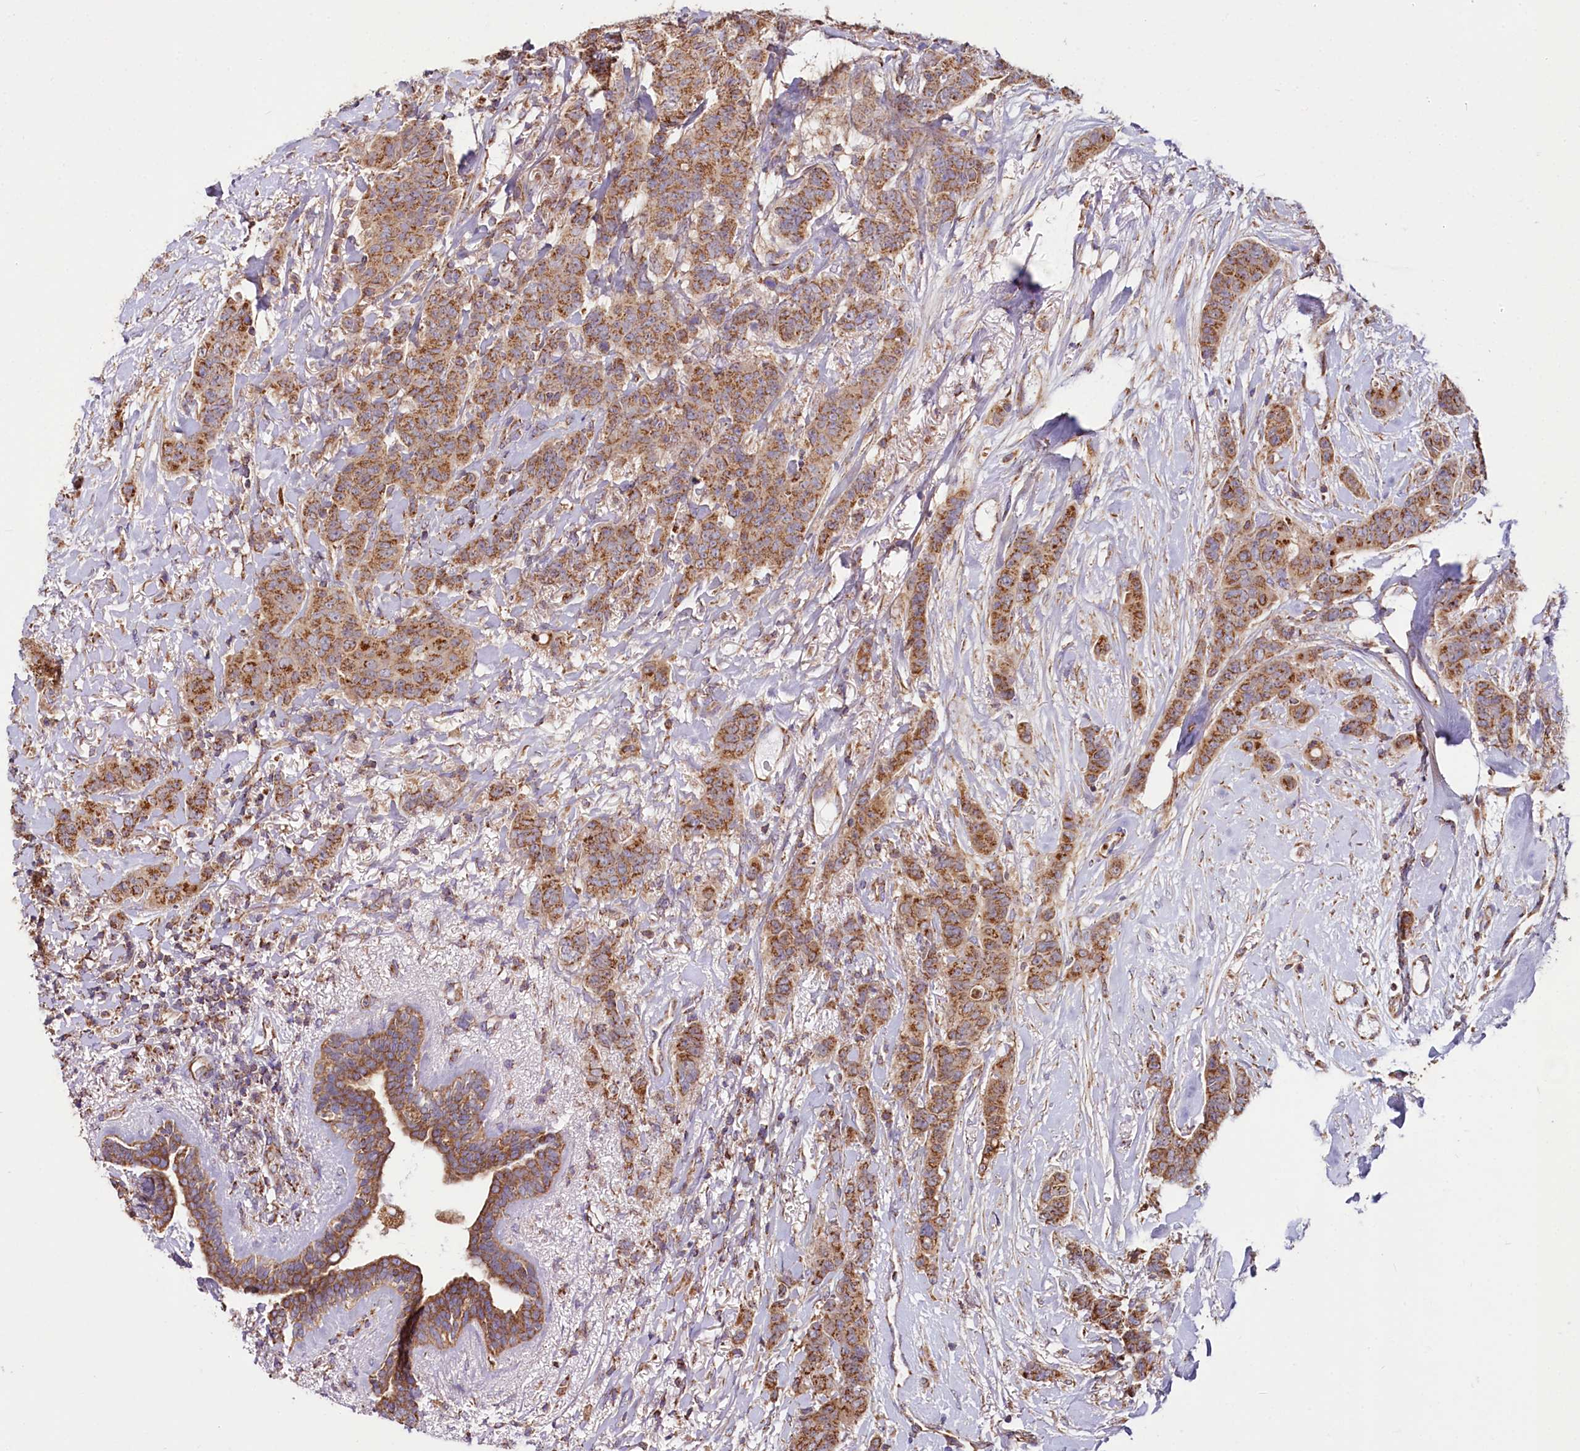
{"staining": {"intensity": "strong", "quantity": ">75%", "location": "cytoplasmic/membranous"}, "tissue": "breast cancer", "cell_type": "Tumor cells", "image_type": "cancer", "snomed": [{"axis": "morphology", "description": "Duct carcinoma"}, {"axis": "topography", "description": "Breast"}], "caption": "Human breast cancer (invasive ductal carcinoma) stained for a protein (brown) shows strong cytoplasmic/membranous positive positivity in about >75% of tumor cells.", "gene": "NUDT15", "patient": {"sex": "female", "age": 40}}